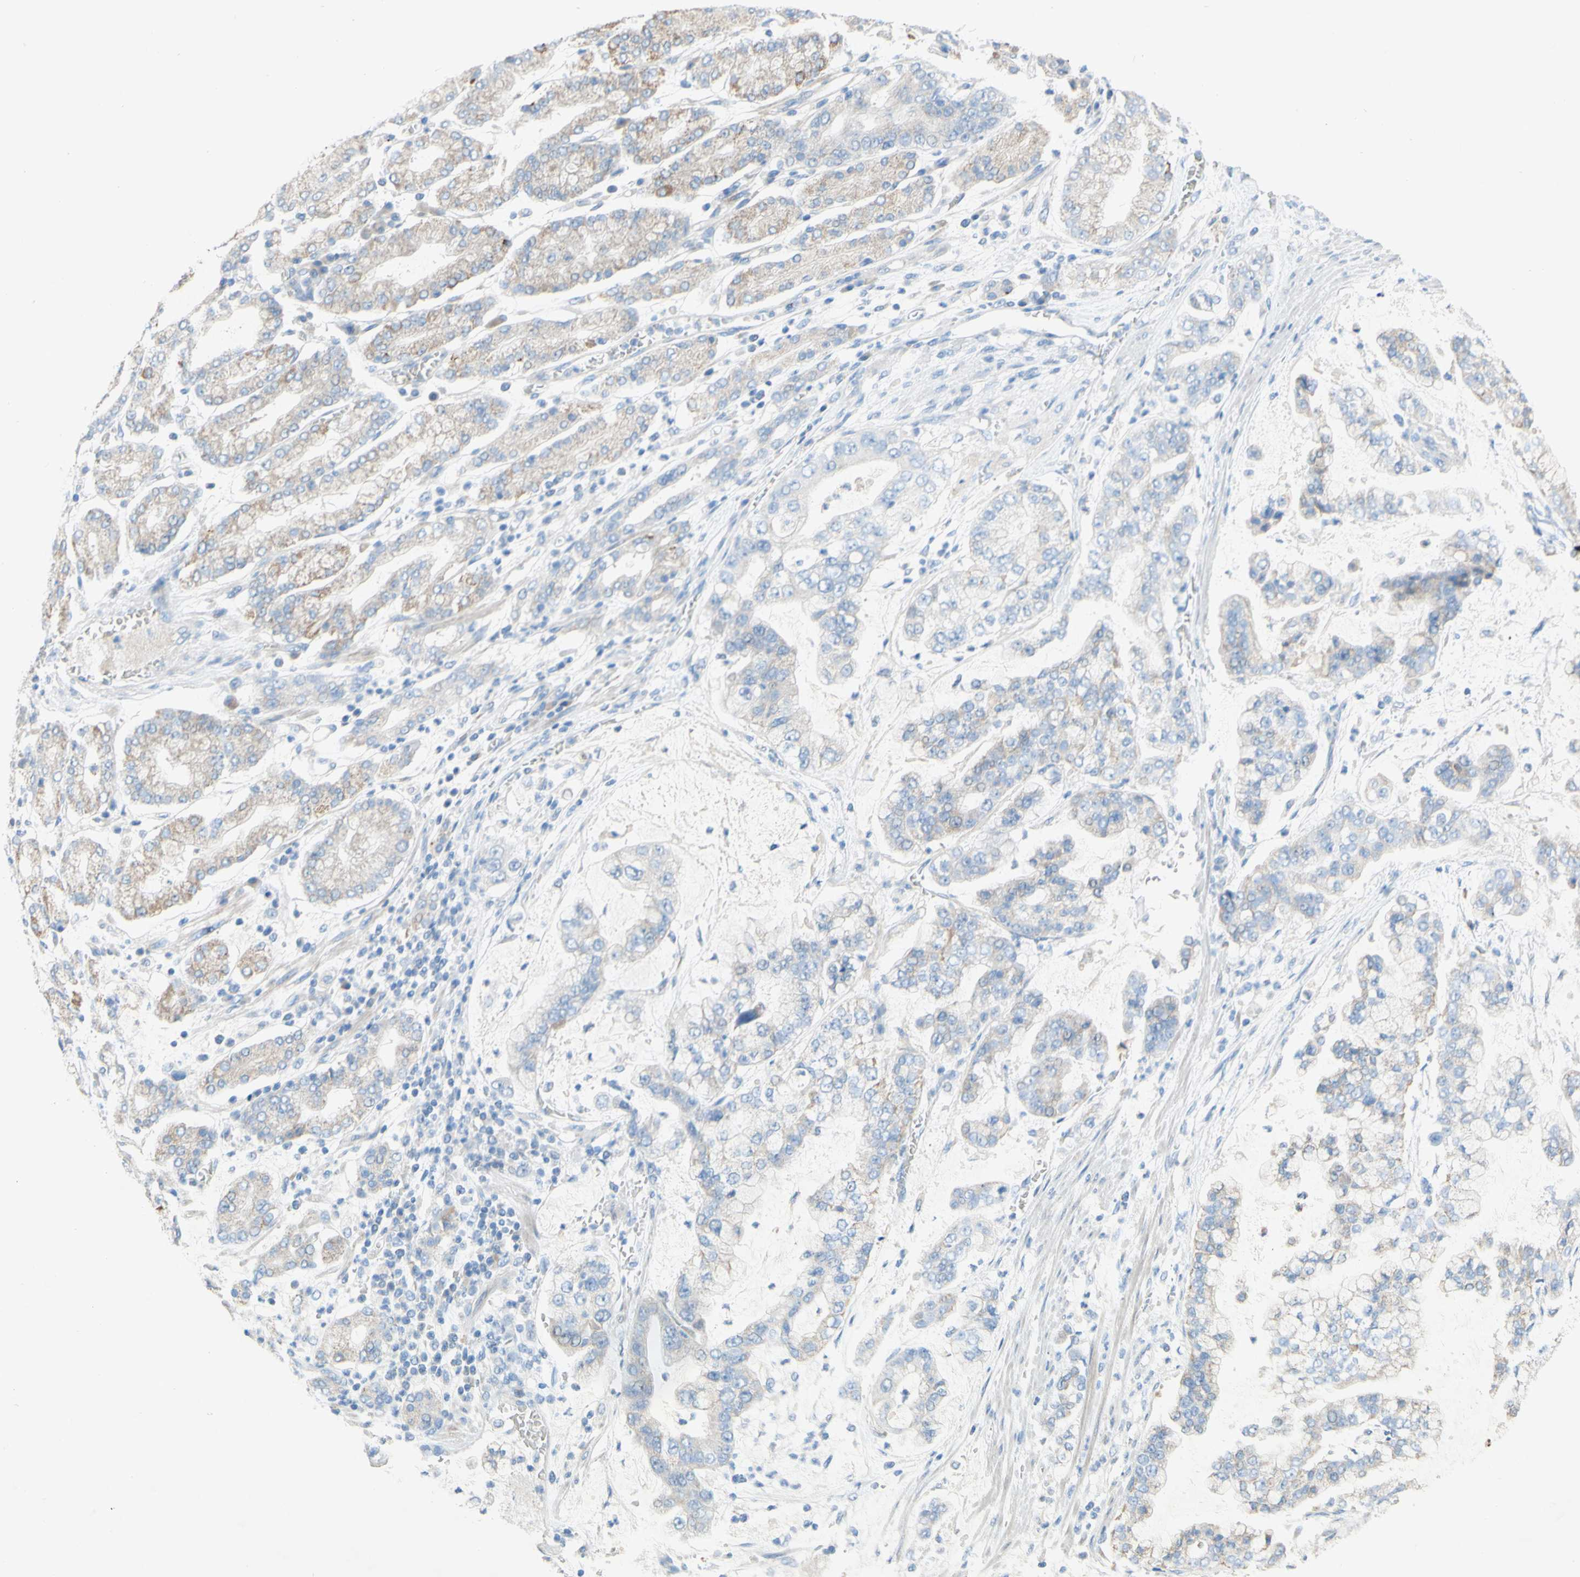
{"staining": {"intensity": "negative", "quantity": "none", "location": "none"}, "tissue": "stomach cancer", "cell_type": "Tumor cells", "image_type": "cancer", "snomed": [{"axis": "morphology", "description": "Normal tissue, NOS"}, {"axis": "morphology", "description": "Adenocarcinoma, NOS"}, {"axis": "topography", "description": "Stomach, upper"}, {"axis": "topography", "description": "Stomach"}], "caption": "Immunohistochemistry (IHC) micrograph of stomach adenocarcinoma stained for a protein (brown), which demonstrates no staining in tumor cells. Brightfield microscopy of immunohistochemistry stained with DAB (3,3'-diaminobenzidine) (brown) and hematoxylin (blue), captured at high magnification.", "gene": "ACADL", "patient": {"sex": "male", "age": 76}}